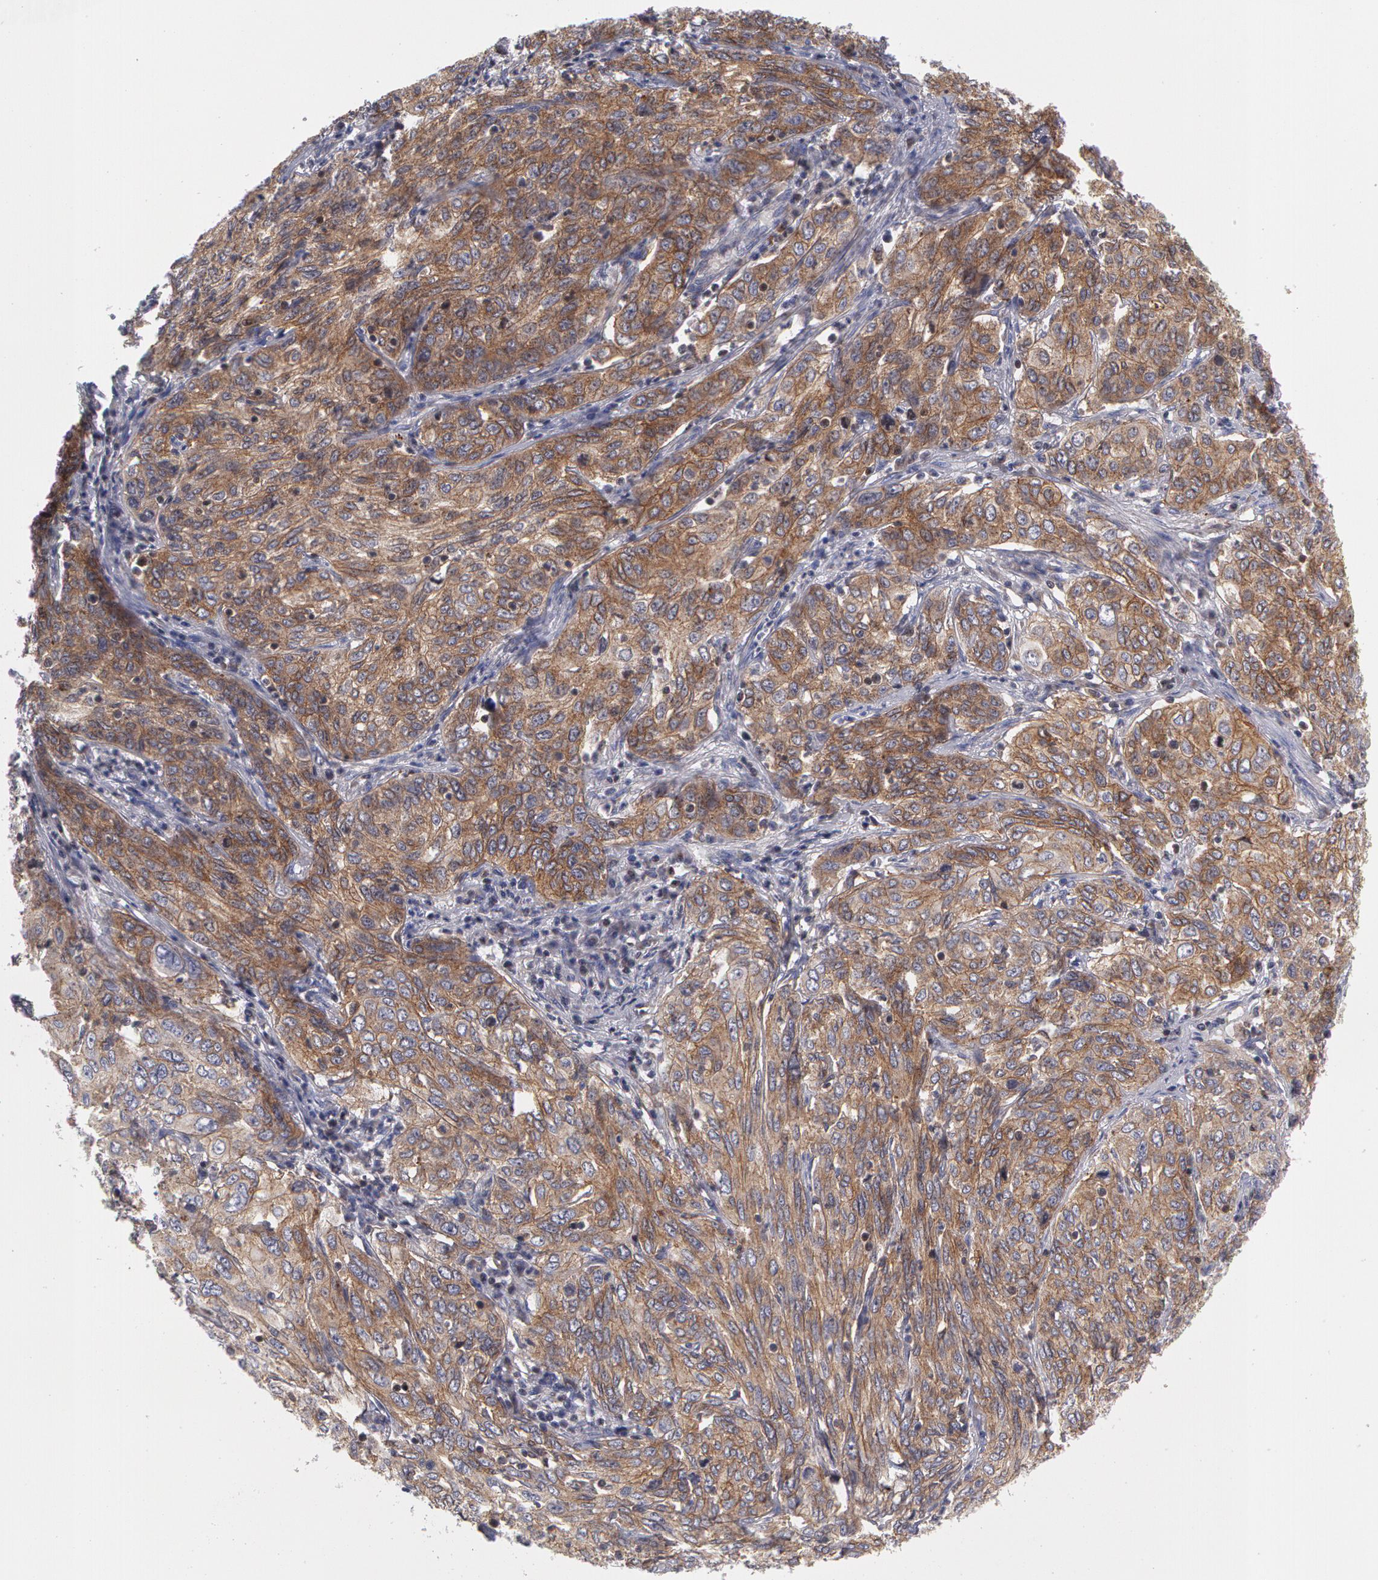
{"staining": {"intensity": "moderate", "quantity": ">75%", "location": "cytoplasmic/membranous"}, "tissue": "cervical cancer", "cell_type": "Tumor cells", "image_type": "cancer", "snomed": [{"axis": "morphology", "description": "Squamous cell carcinoma, NOS"}, {"axis": "topography", "description": "Cervix"}], "caption": "Immunohistochemistry histopathology image of human cervical cancer (squamous cell carcinoma) stained for a protein (brown), which displays medium levels of moderate cytoplasmic/membranous expression in about >75% of tumor cells.", "gene": "ERBB2", "patient": {"sex": "female", "age": 38}}